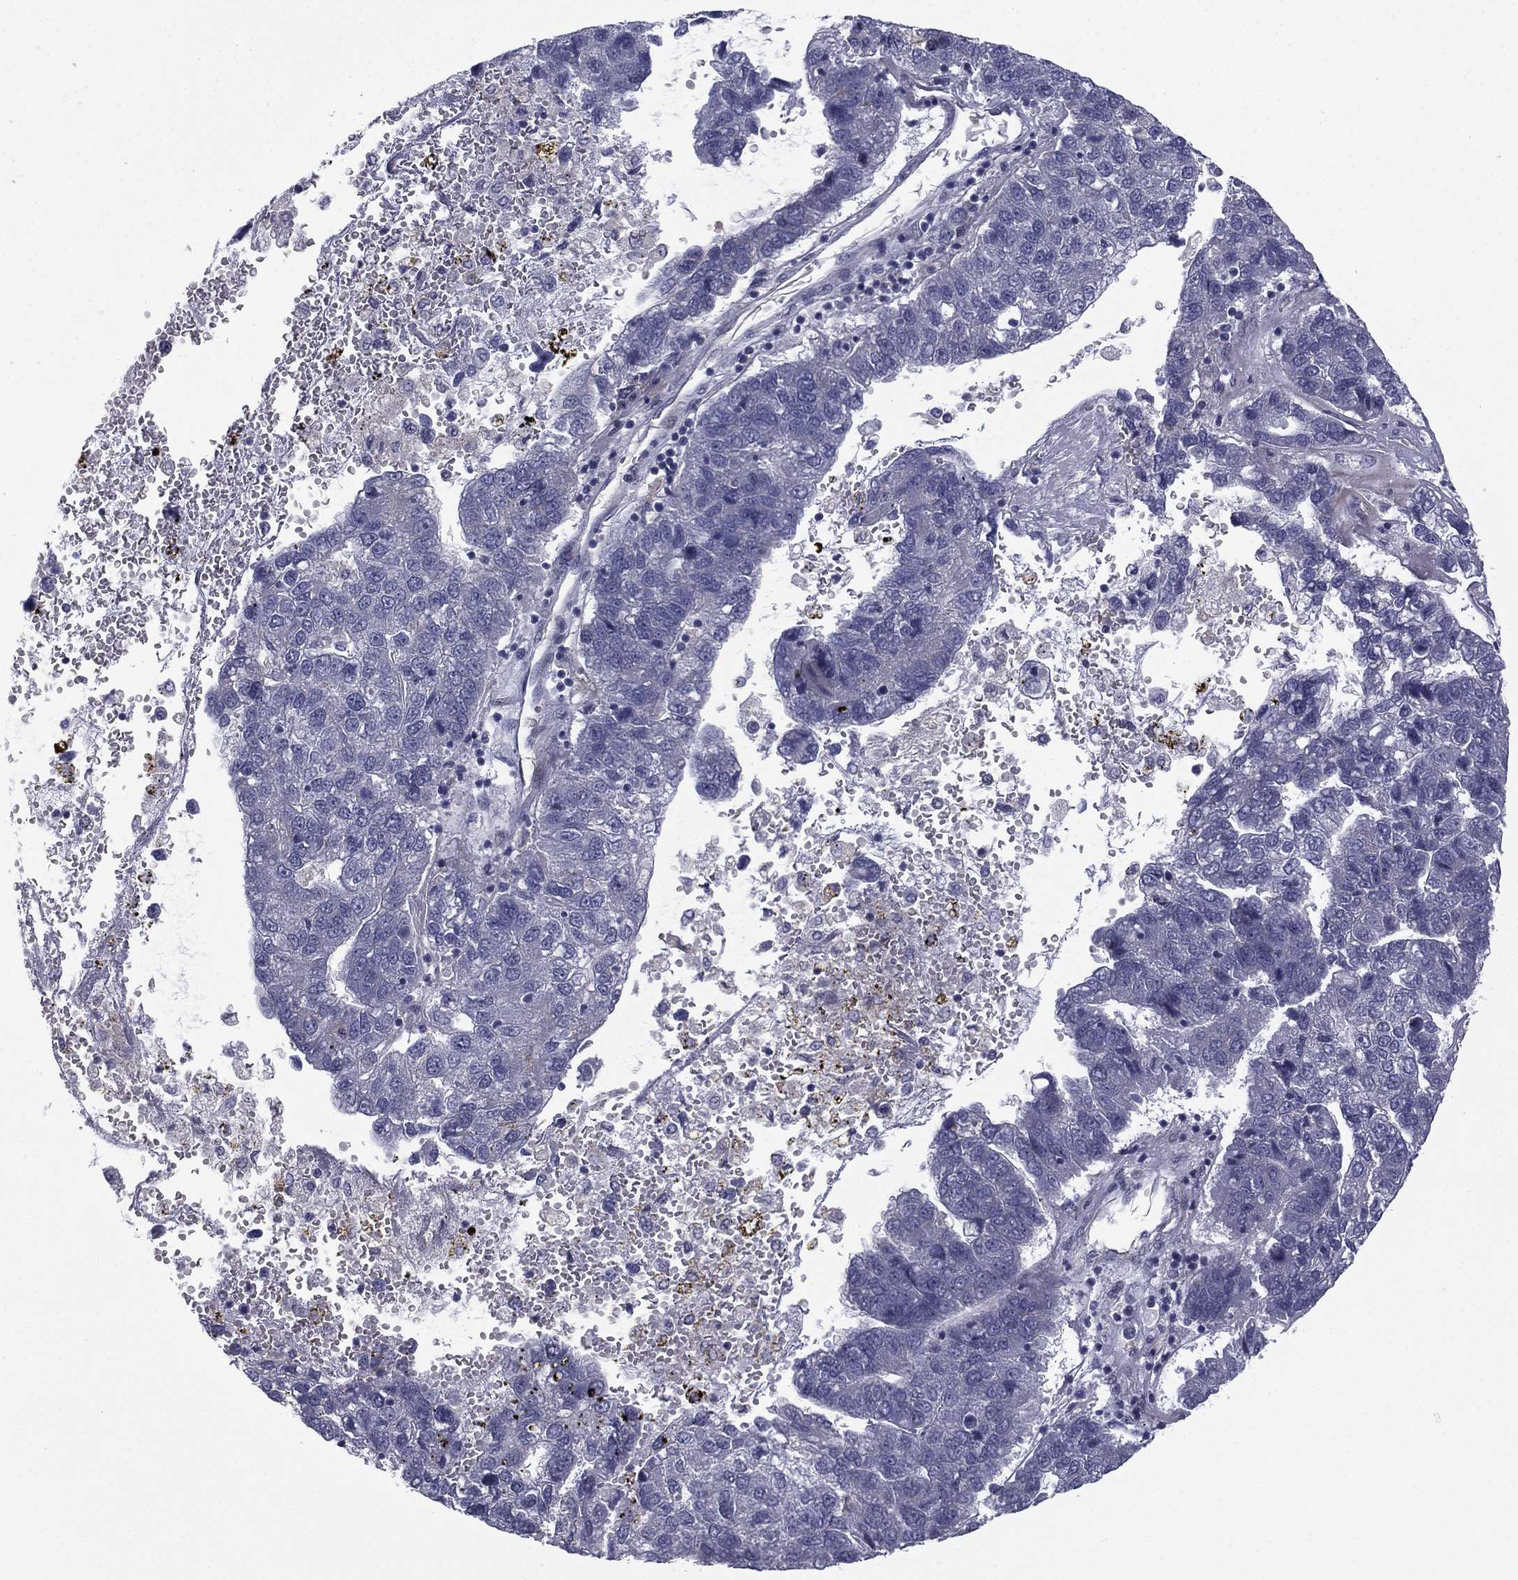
{"staining": {"intensity": "negative", "quantity": "none", "location": "none"}, "tissue": "pancreatic cancer", "cell_type": "Tumor cells", "image_type": "cancer", "snomed": [{"axis": "morphology", "description": "Adenocarcinoma, NOS"}, {"axis": "topography", "description": "Pancreas"}], "caption": "Human adenocarcinoma (pancreatic) stained for a protein using IHC displays no staining in tumor cells.", "gene": "ACTRT2", "patient": {"sex": "female", "age": 61}}